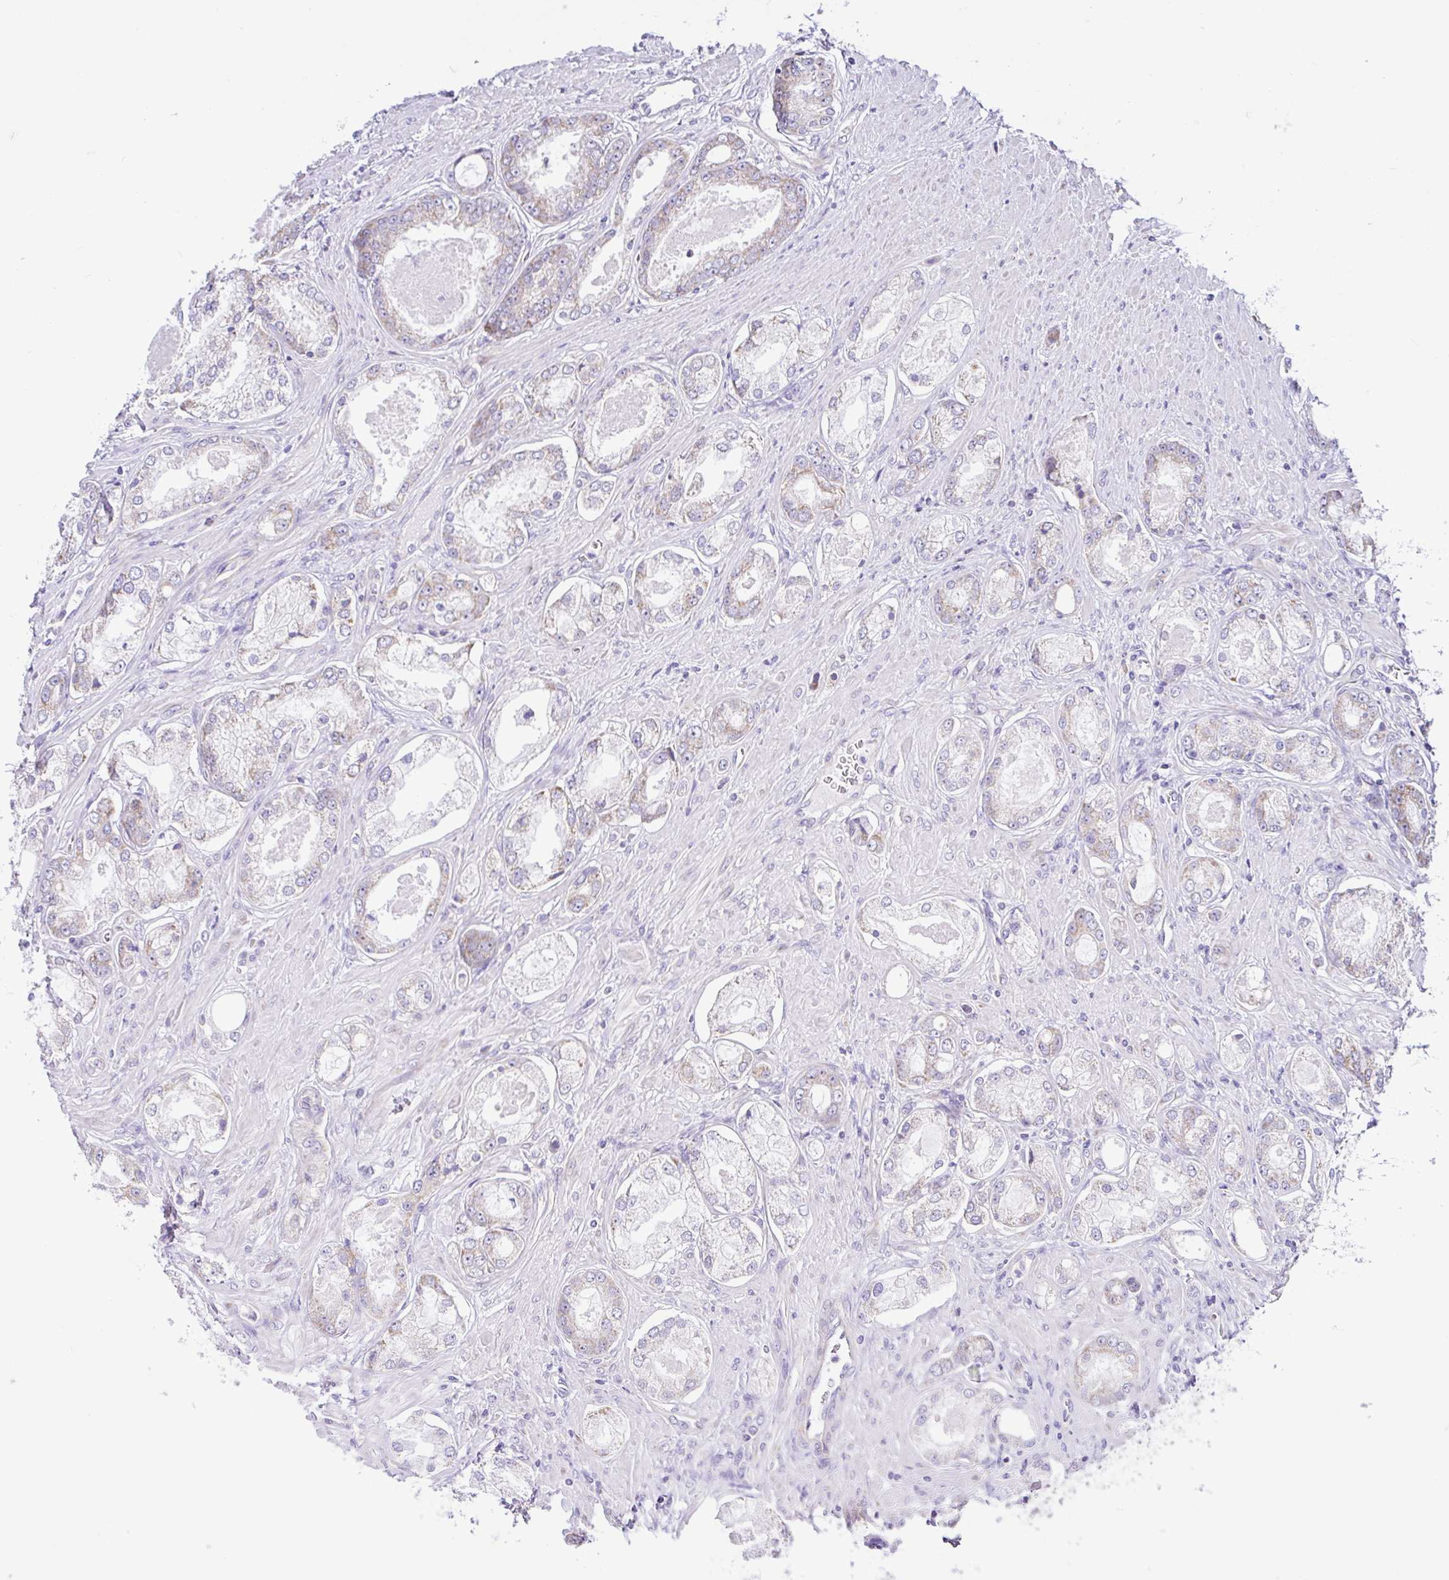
{"staining": {"intensity": "weak", "quantity": "25%-75%", "location": "cytoplasmic/membranous"}, "tissue": "prostate cancer", "cell_type": "Tumor cells", "image_type": "cancer", "snomed": [{"axis": "morphology", "description": "Adenocarcinoma, Low grade"}, {"axis": "topography", "description": "Prostate"}], "caption": "Immunohistochemical staining of human prostate cancer reveals low levels of weak cytoplasmic/membranous positivity in approximately 25%-75% of tumor cells.", "gene": "NDUFS2", "patient": {"sex": "male", "age": 68}}